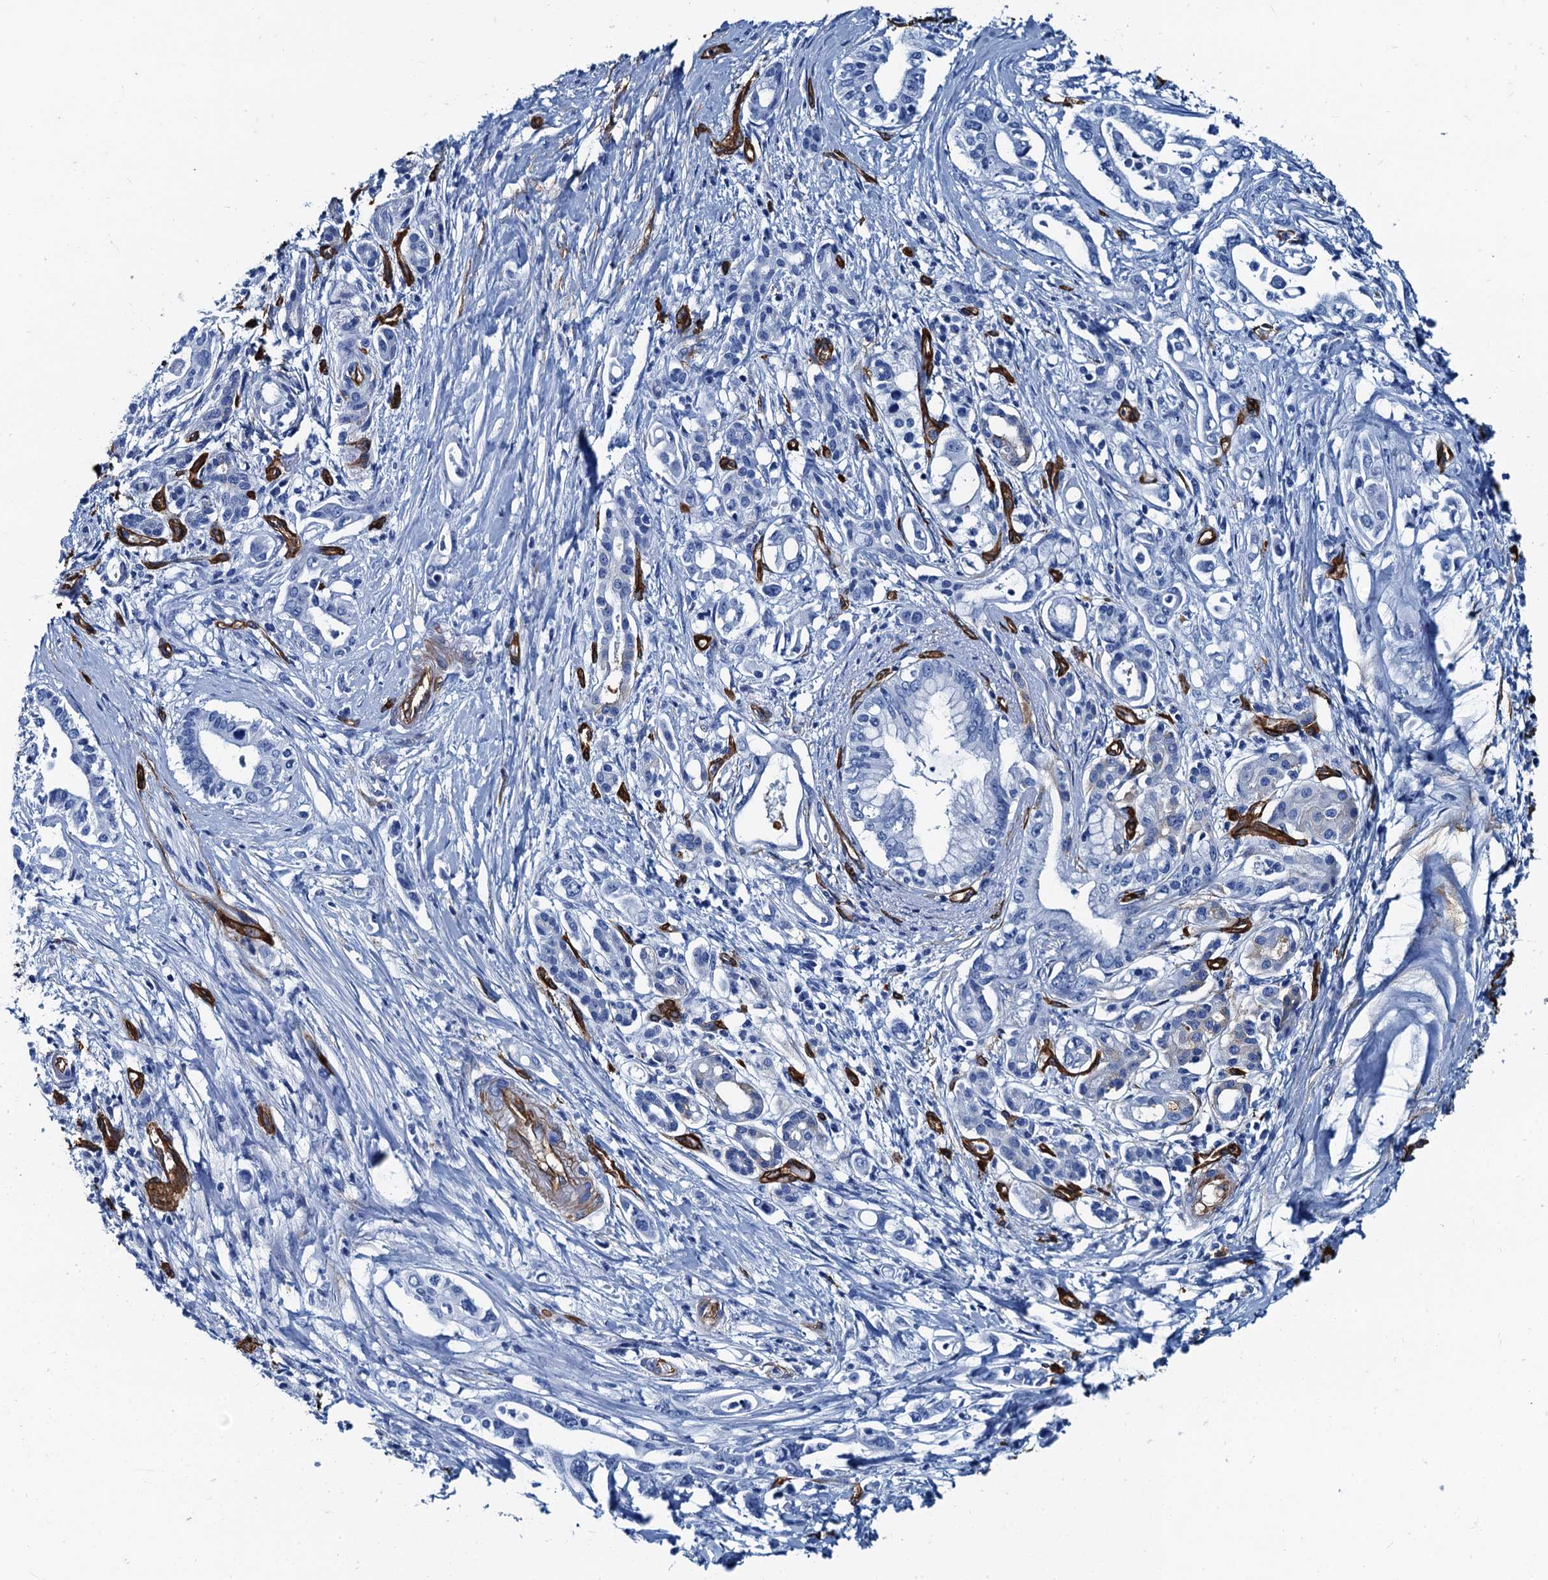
{"staining": {"intensity": "negative", "quantity": "none", "location": "none"}, "tissue": "pancreatic cancer", "cell_type": "Tumor cells", "image_type": "cancer", "snomed": [{"axis": "morphology", "description": "Adenocarcinoma, NOS"}, {"axis": "topography", "description": "Pancreas"}], "caption": "An IHC histopathology image of pancreatic cancer (adenocarcinoma) is shown. There is no staining in tumor cells of pancreatic cancer (adenocarcinoma).", "gene": "CAVIN2", "patient": {"sex": "female", "age": 66}}